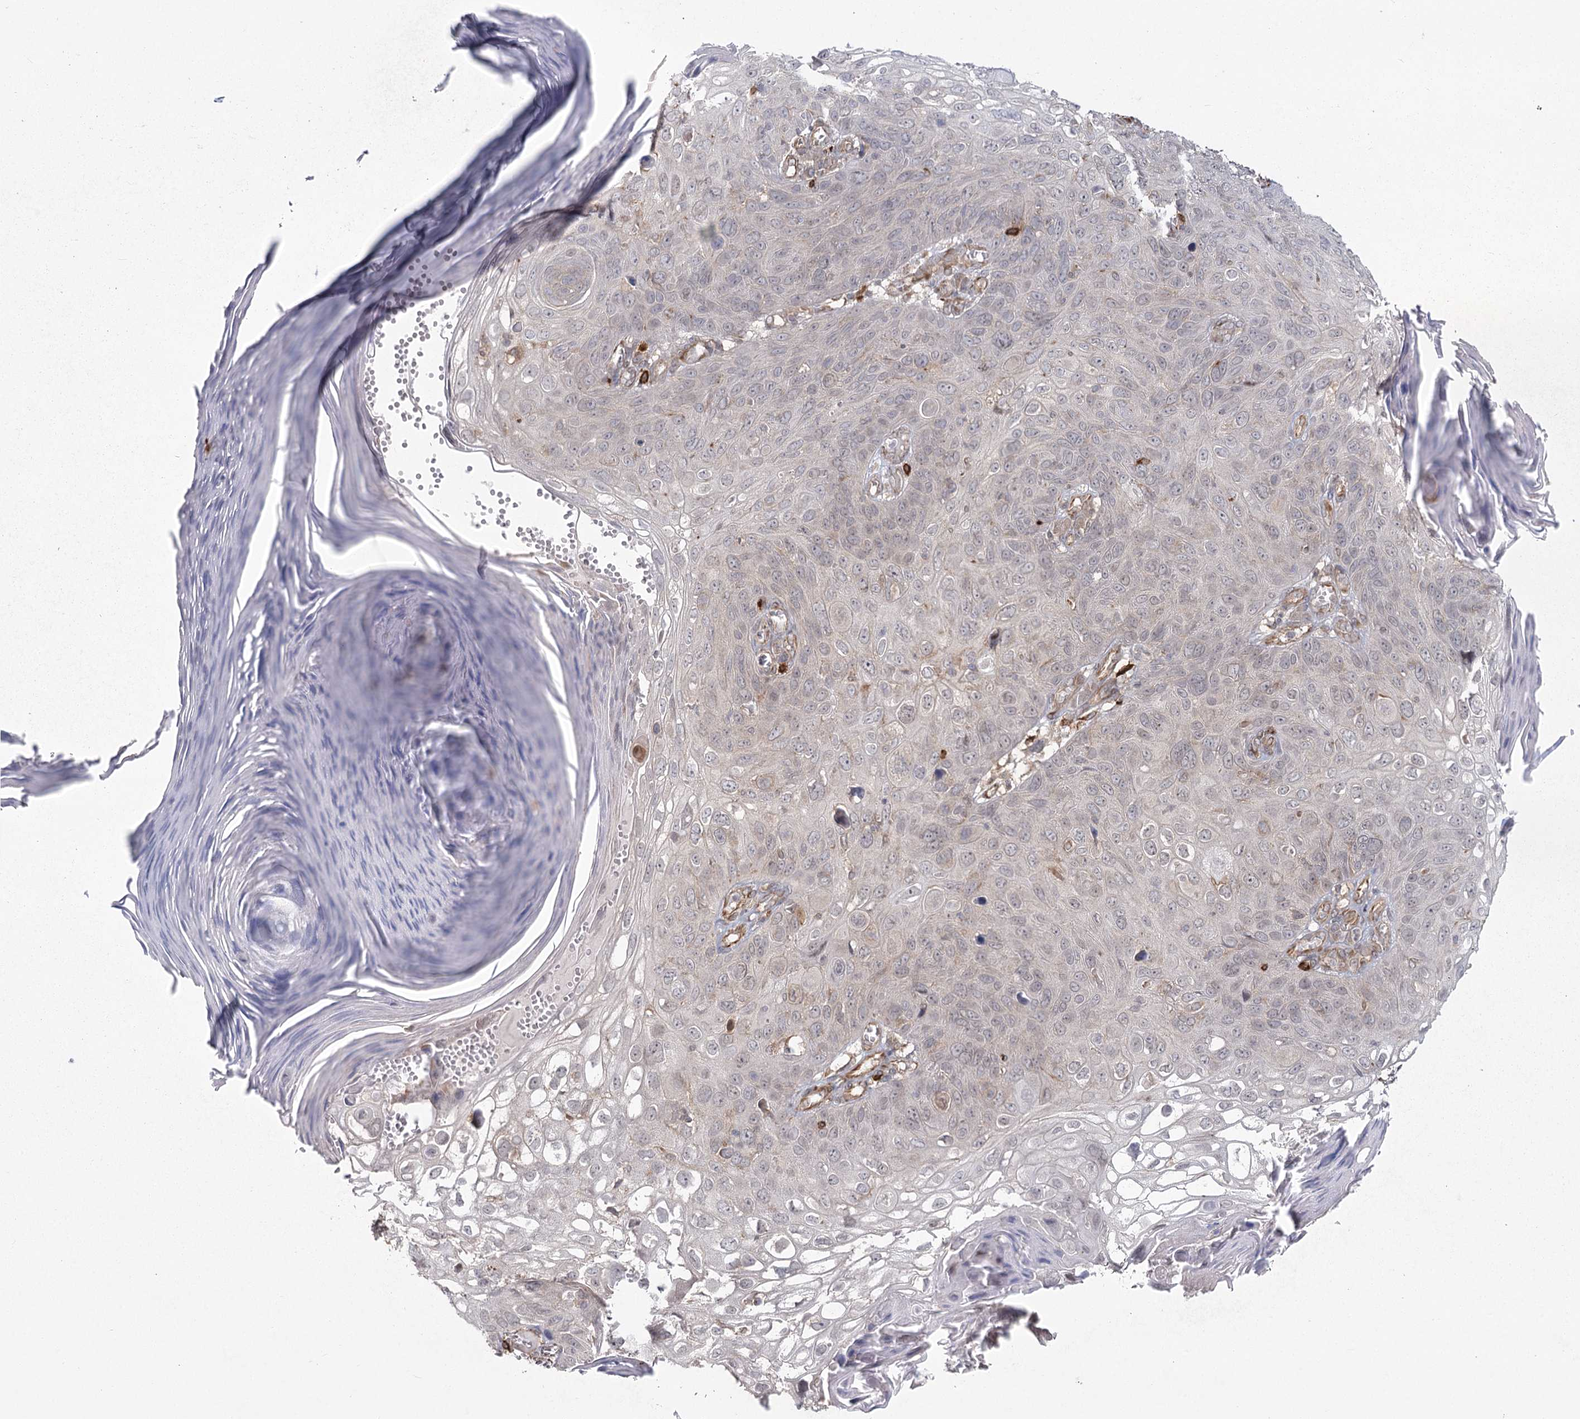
{"staining": {"intensity": "negative", "quantity": "none", "location": "none"}, "tissue": "skin cancer", "cell_type": "Tumor cells", "image_type": "cancer", "snomed": [{"axis": "morphology", "description": "Squamous cell carcinoma, NOS"}, {"axis": "topography", "description": "Skin"}], "caption": "Squamous cell carcinoma (skin) stained for a protein using immunohistochemistry demonstrates no expression tumor cells.", "gene": "AP2M1", "patient": {"sex": "female", "age": 90}}